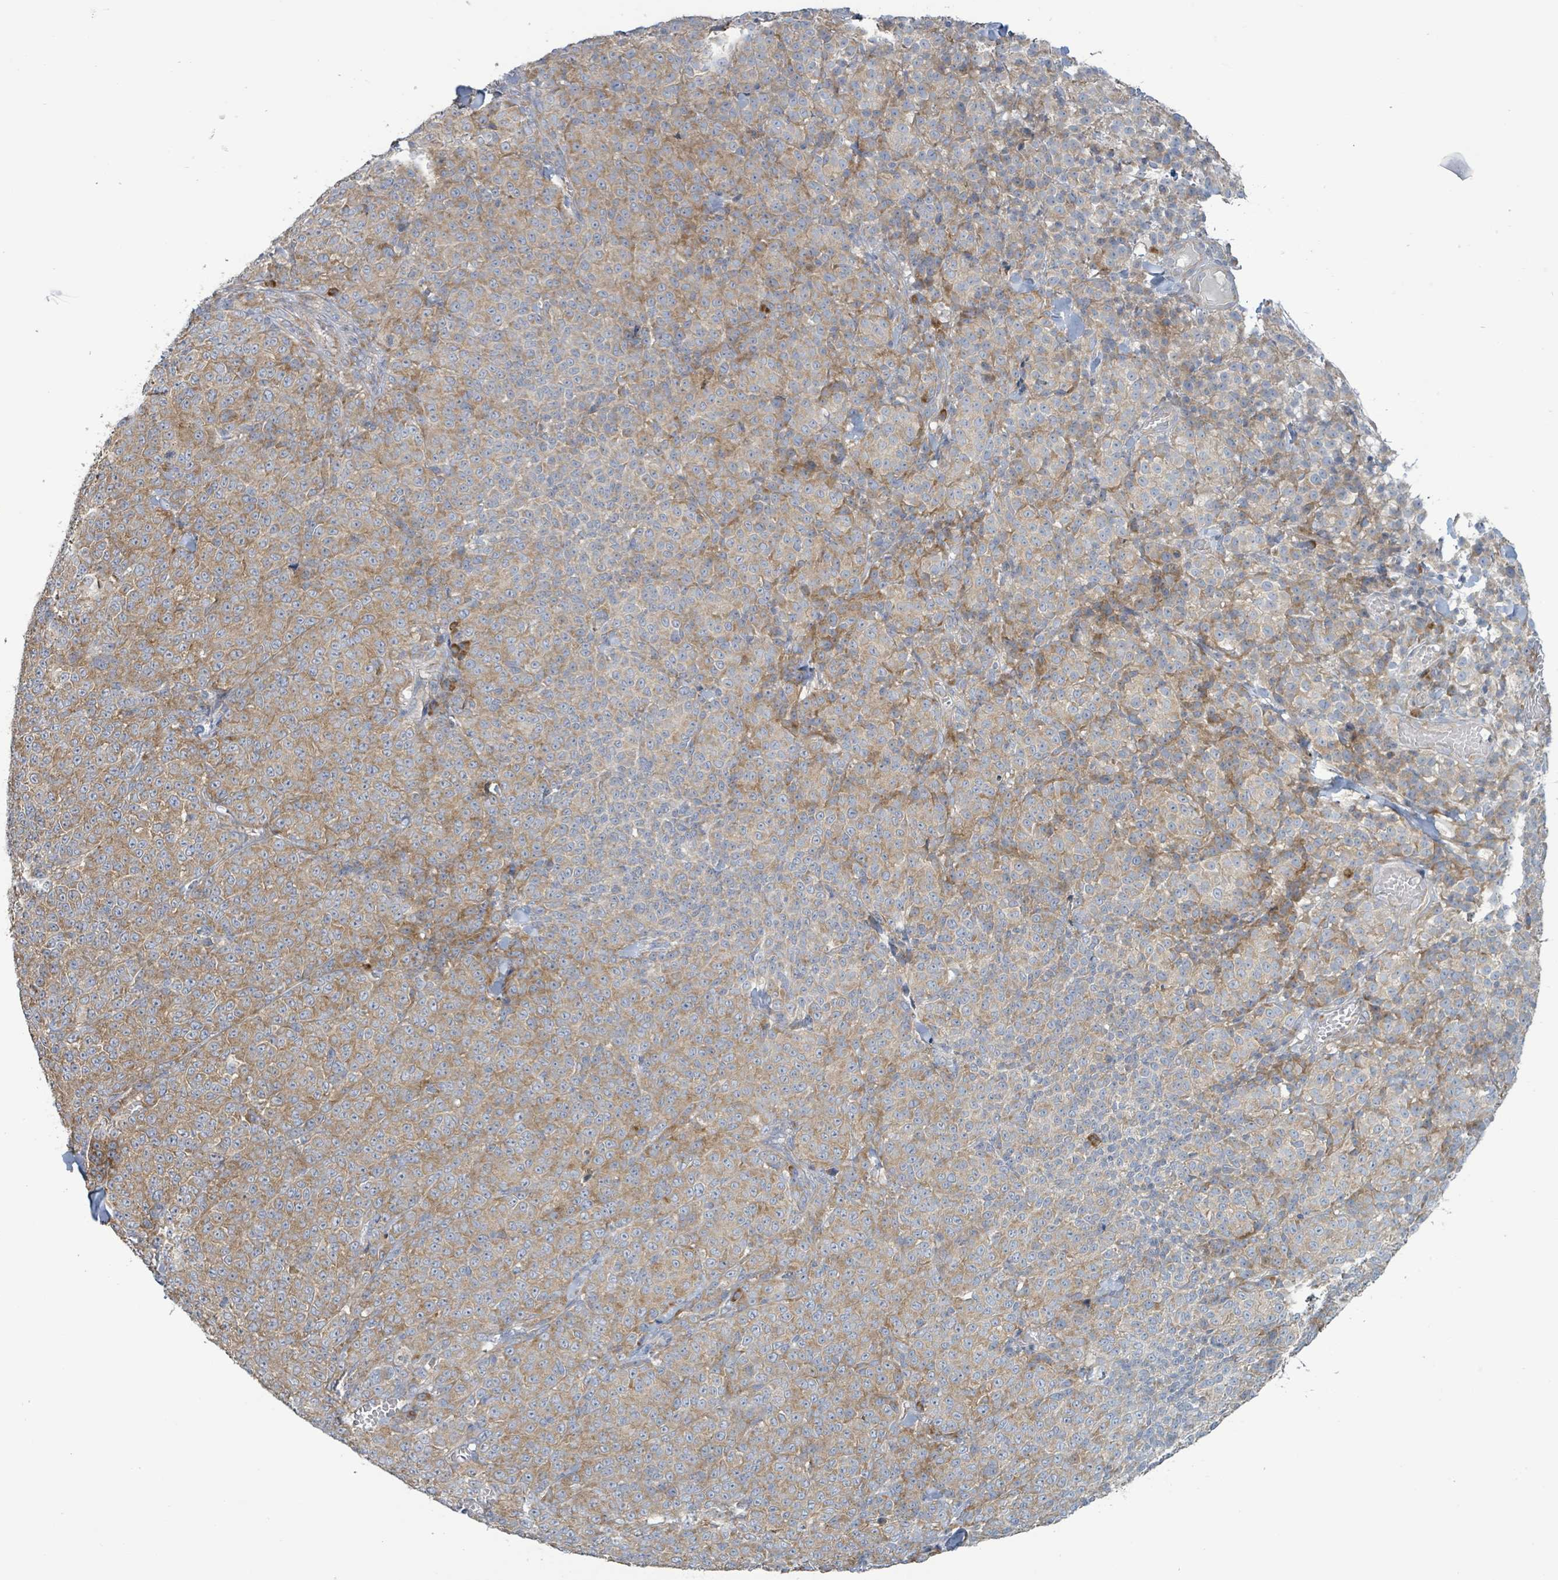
{"staining": {"intensity": "moderate", "quantity": "25%-75%", "location": "cytoplasmic/membranous"}, "tissue": "melanoma", "cell_type": "Tumor cells", "image_type": "cancer", "snomed": [{"axis": "morphology", "description": "Normal tissue, NOS"}, {"axis": "morphology", "description": "Malignant melanoma, NOS"}, {"axis": "topography", "description": "Skin"}], "caption": "Melanoma stained with a brown dye displays moderate cytoplasmic/membranous positive staining in approximately 25%-75% of tumor cells.", "gene": "RPL32", "patient": {"sex": "female", "age": 34}}